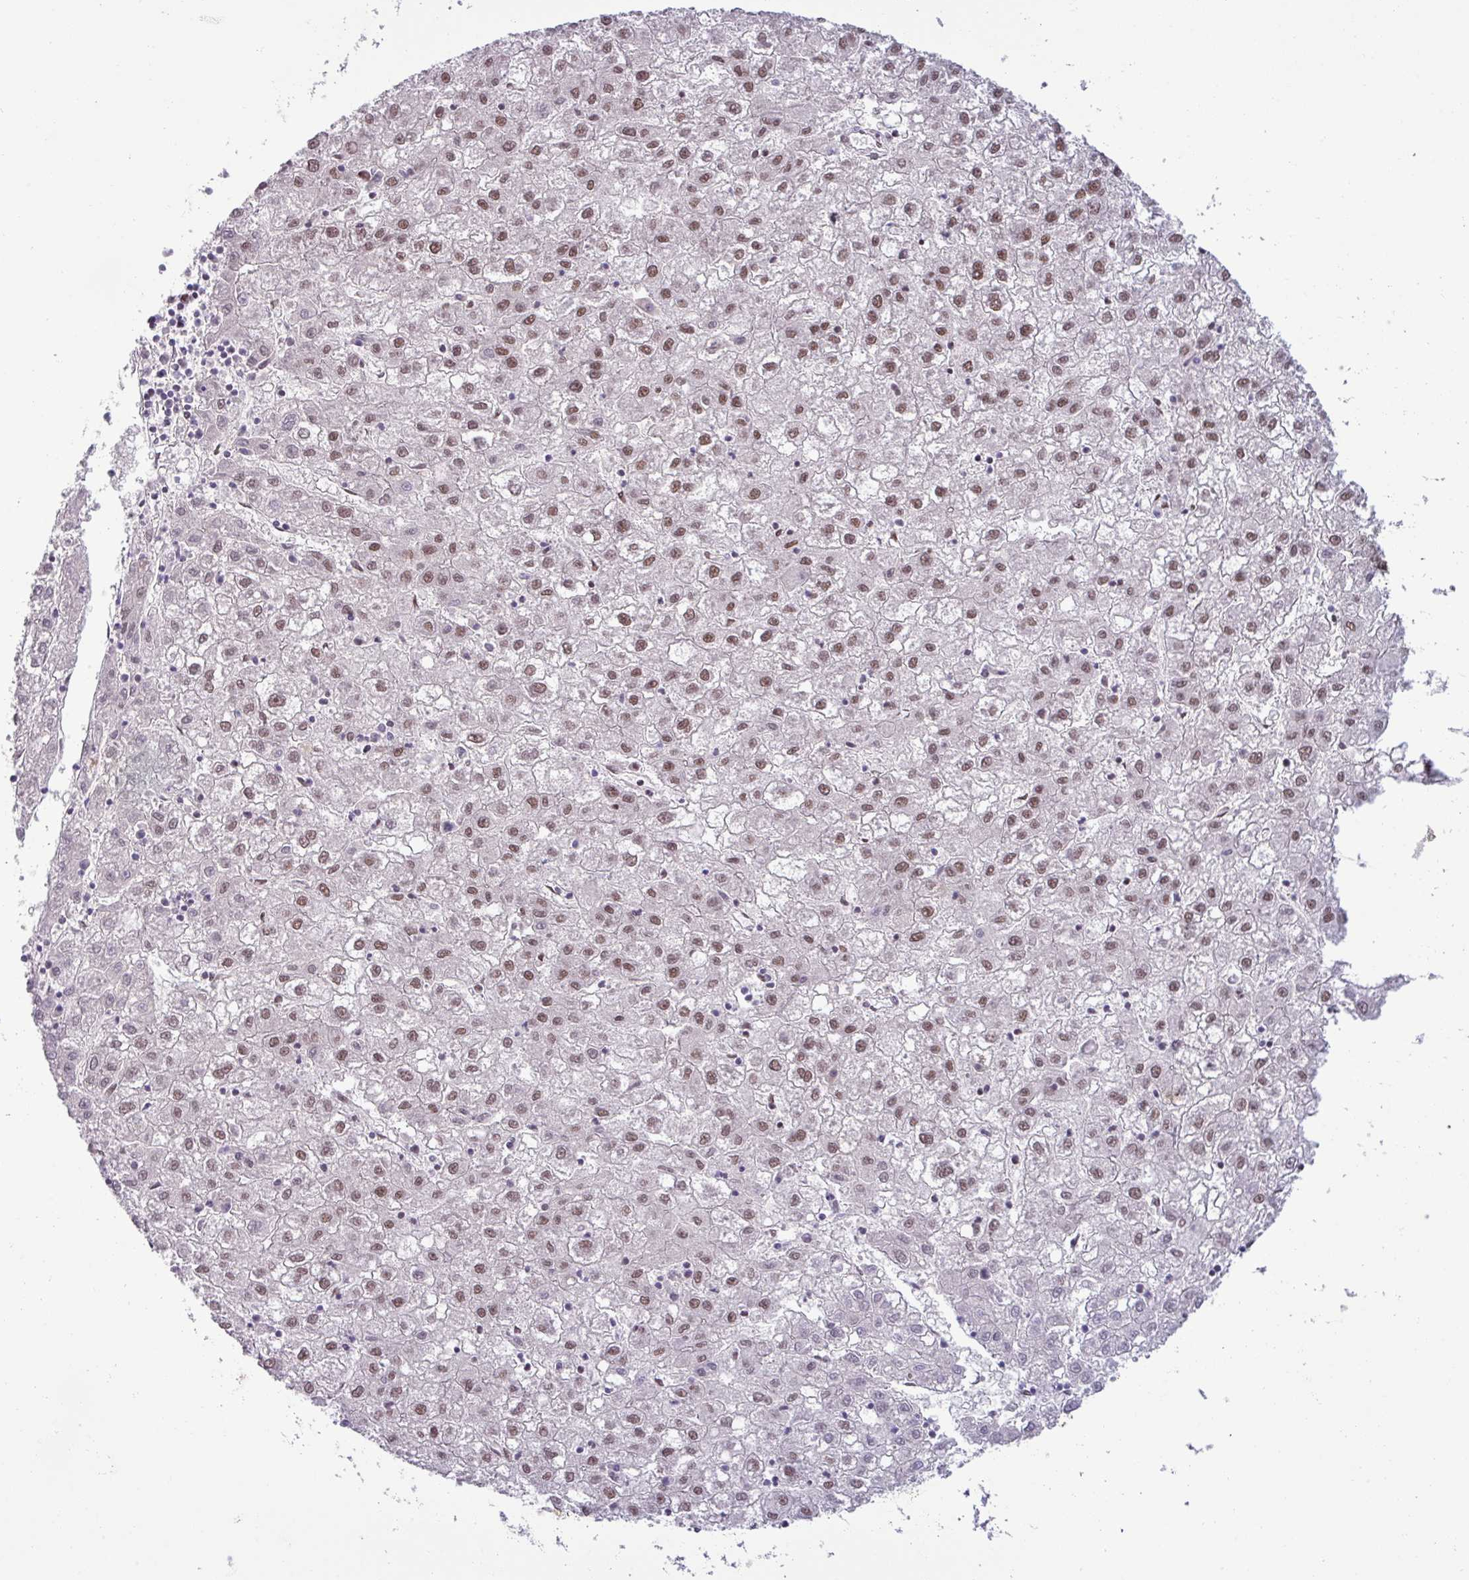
{"staining": {"intensity": "moderate", "quantity": ">75%", "location": "nuclear"}, "tissue": "liver cancer", "cell_type": "Tumor cells", "image_type": "cancer", "snomed": [{"axis": "morphology", "description": "Carcinoma, Hepatocellular, NOS"}, {"axis": "topography", "description": "Liver"}], "caption": "Hepatocellular carcinoma (liver) was stained to show a protein in brown. There is medium levels of moderate nuclear staining in approximately >75% of tumor cells.", "gene": "PTPN20", "patient": {"sex": "male", "age": 72}}